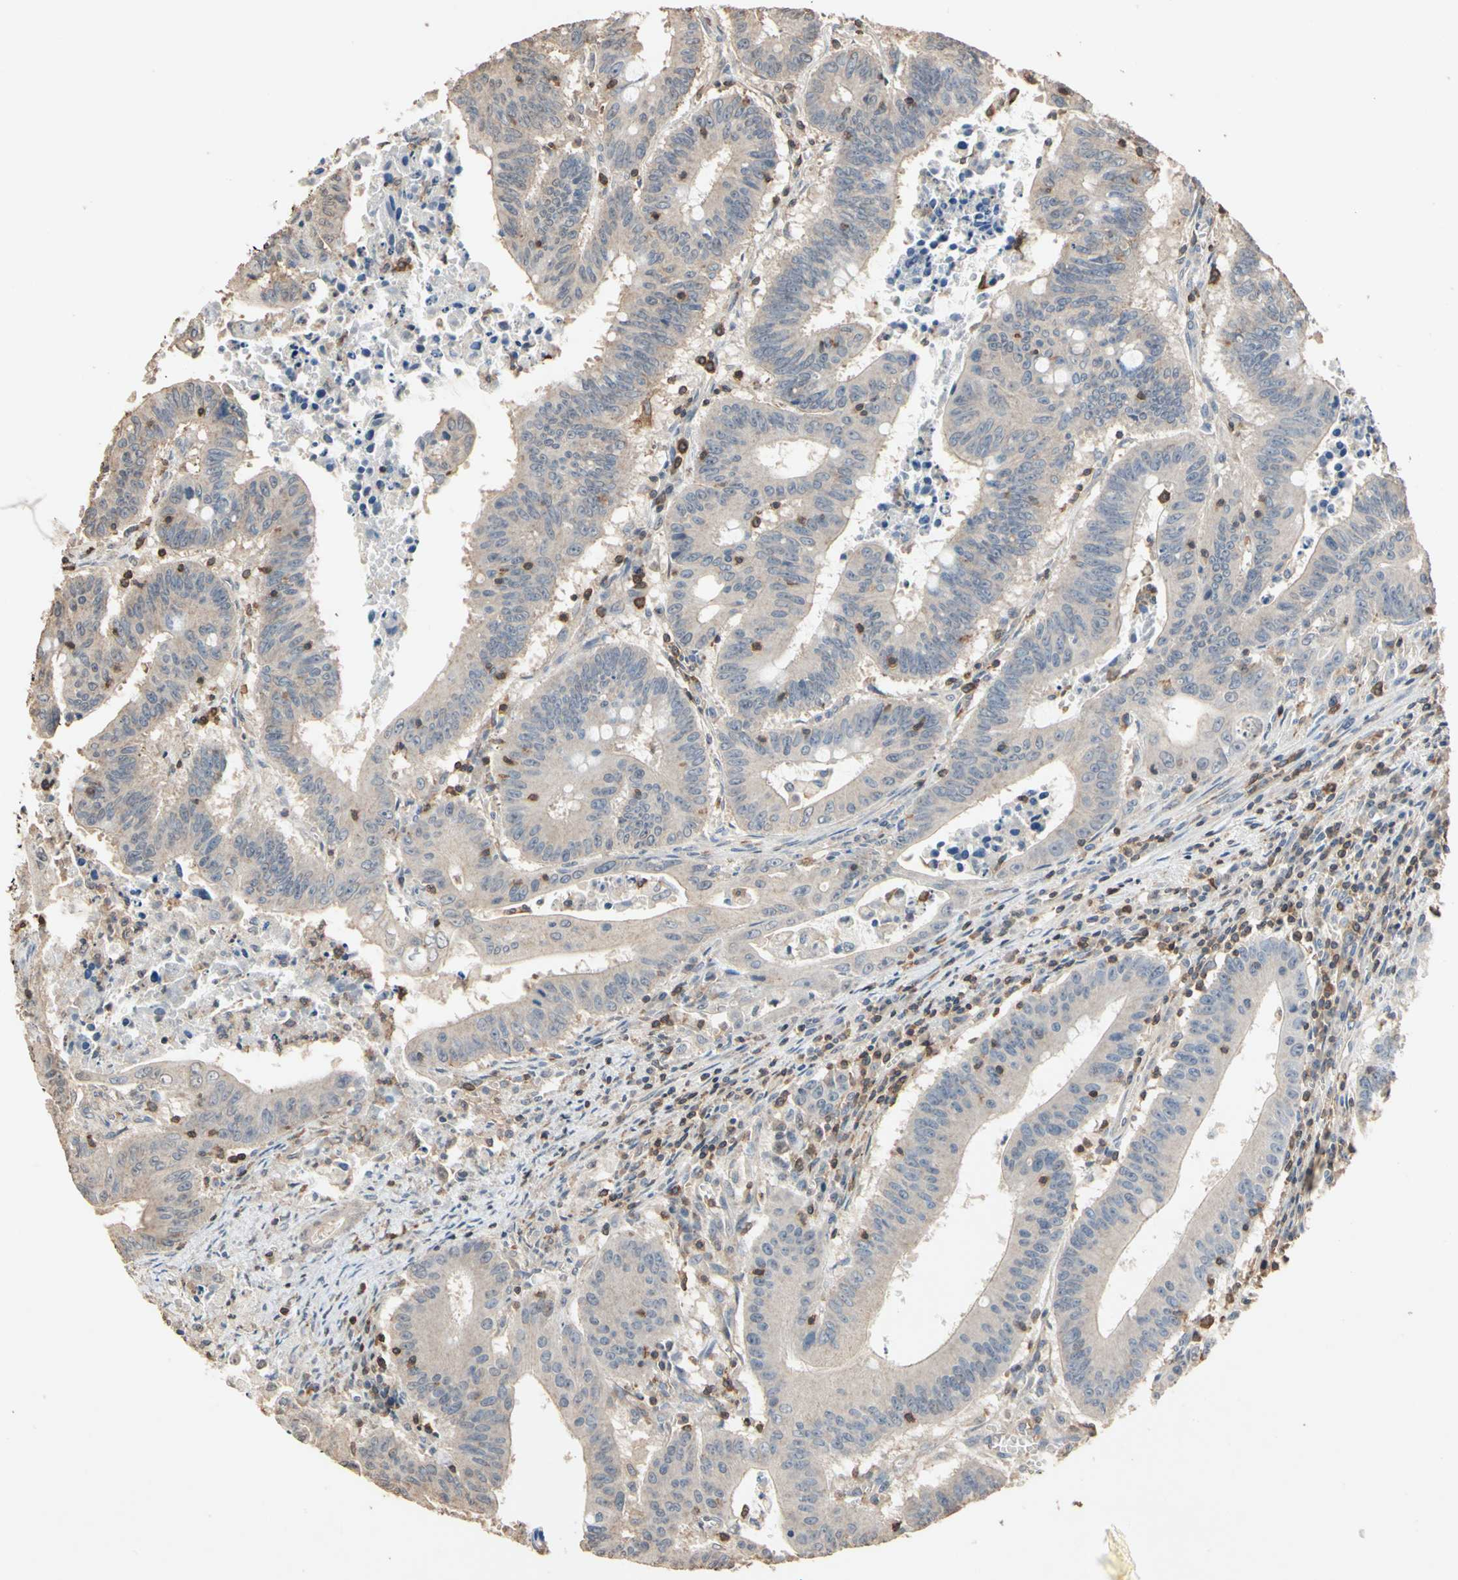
{"staining": {"intensity": "weak", "quantity": ">75%", "location": "cytoplasmic/membranous"}, "tissue": "colorectal cancer", "cell_type": "Tumor cells", "image_type": "cancer", "snomed": [{"axis": "morphology", "description": "Adenocarcinoma, NOS"}, {"axis": "topography", "description": "Colon"}], "caption": "Colorectal adenocarcinoma was stained to show a protein in brown. There is low levels of weak cytoplasmic/membranous staining in approximately >75% of tumor cells. (Stains: DAB (3,3'-diaminobenzidine) in brown, nuclei in blue, Microscopy: brightfield microscopy at high magnification).", "gene": "MAP3K10", "patient": {"sex": "male", "age": 45}}